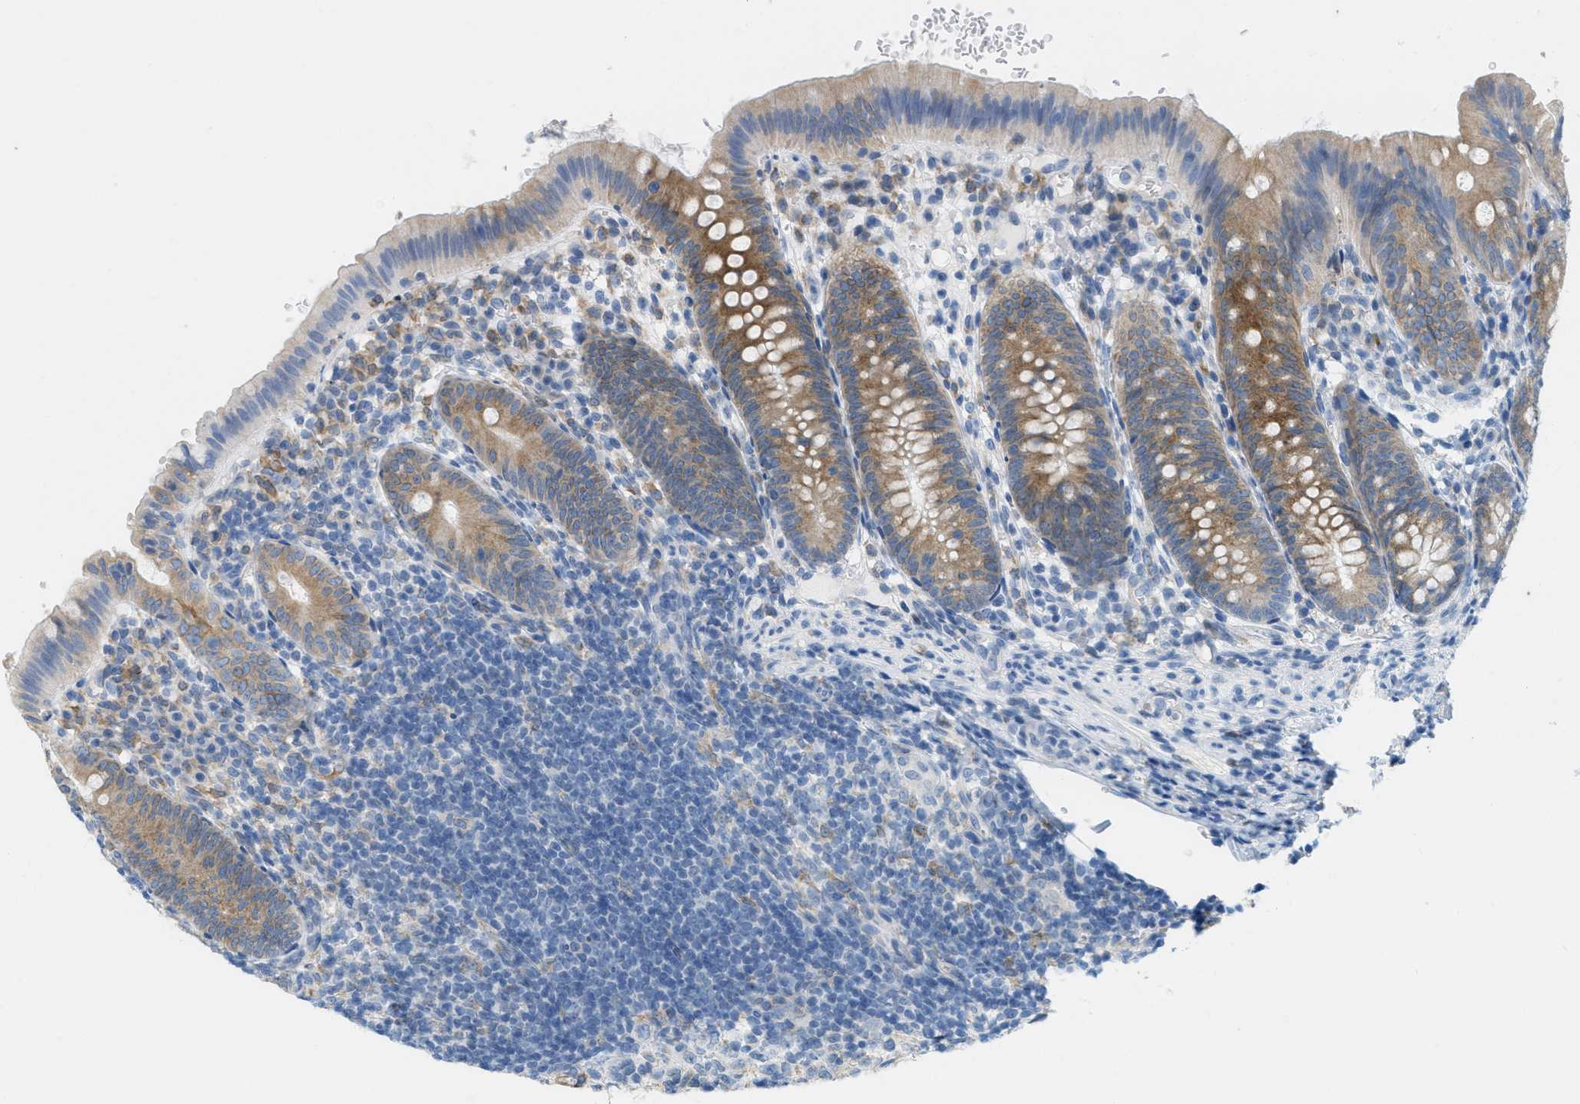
{"staining": {"intensity": "moderate", "quantity": "25%-75%", "location": "cytoplasmic/membranous"}, "tissue": "appendix", "cell_type": "Glandular cells", "image_type": "normal", "snomed": [{"axis": "morphology", "description": "Normal tissue, NOS"}, {"axis": "topography", "description": "Appendix"}], "caption": "Immunohistochemical staining of normal appendix displays moderate cytoplasmic/membranous protein expression in about 25%-75% of glandular cells. (Stains: DAB in brown, nuclei in blue, Microscopy: brightfield microscopy at high magnification).", "gene": "TEX264", "patient": {"sex": "male", "age": 1}}